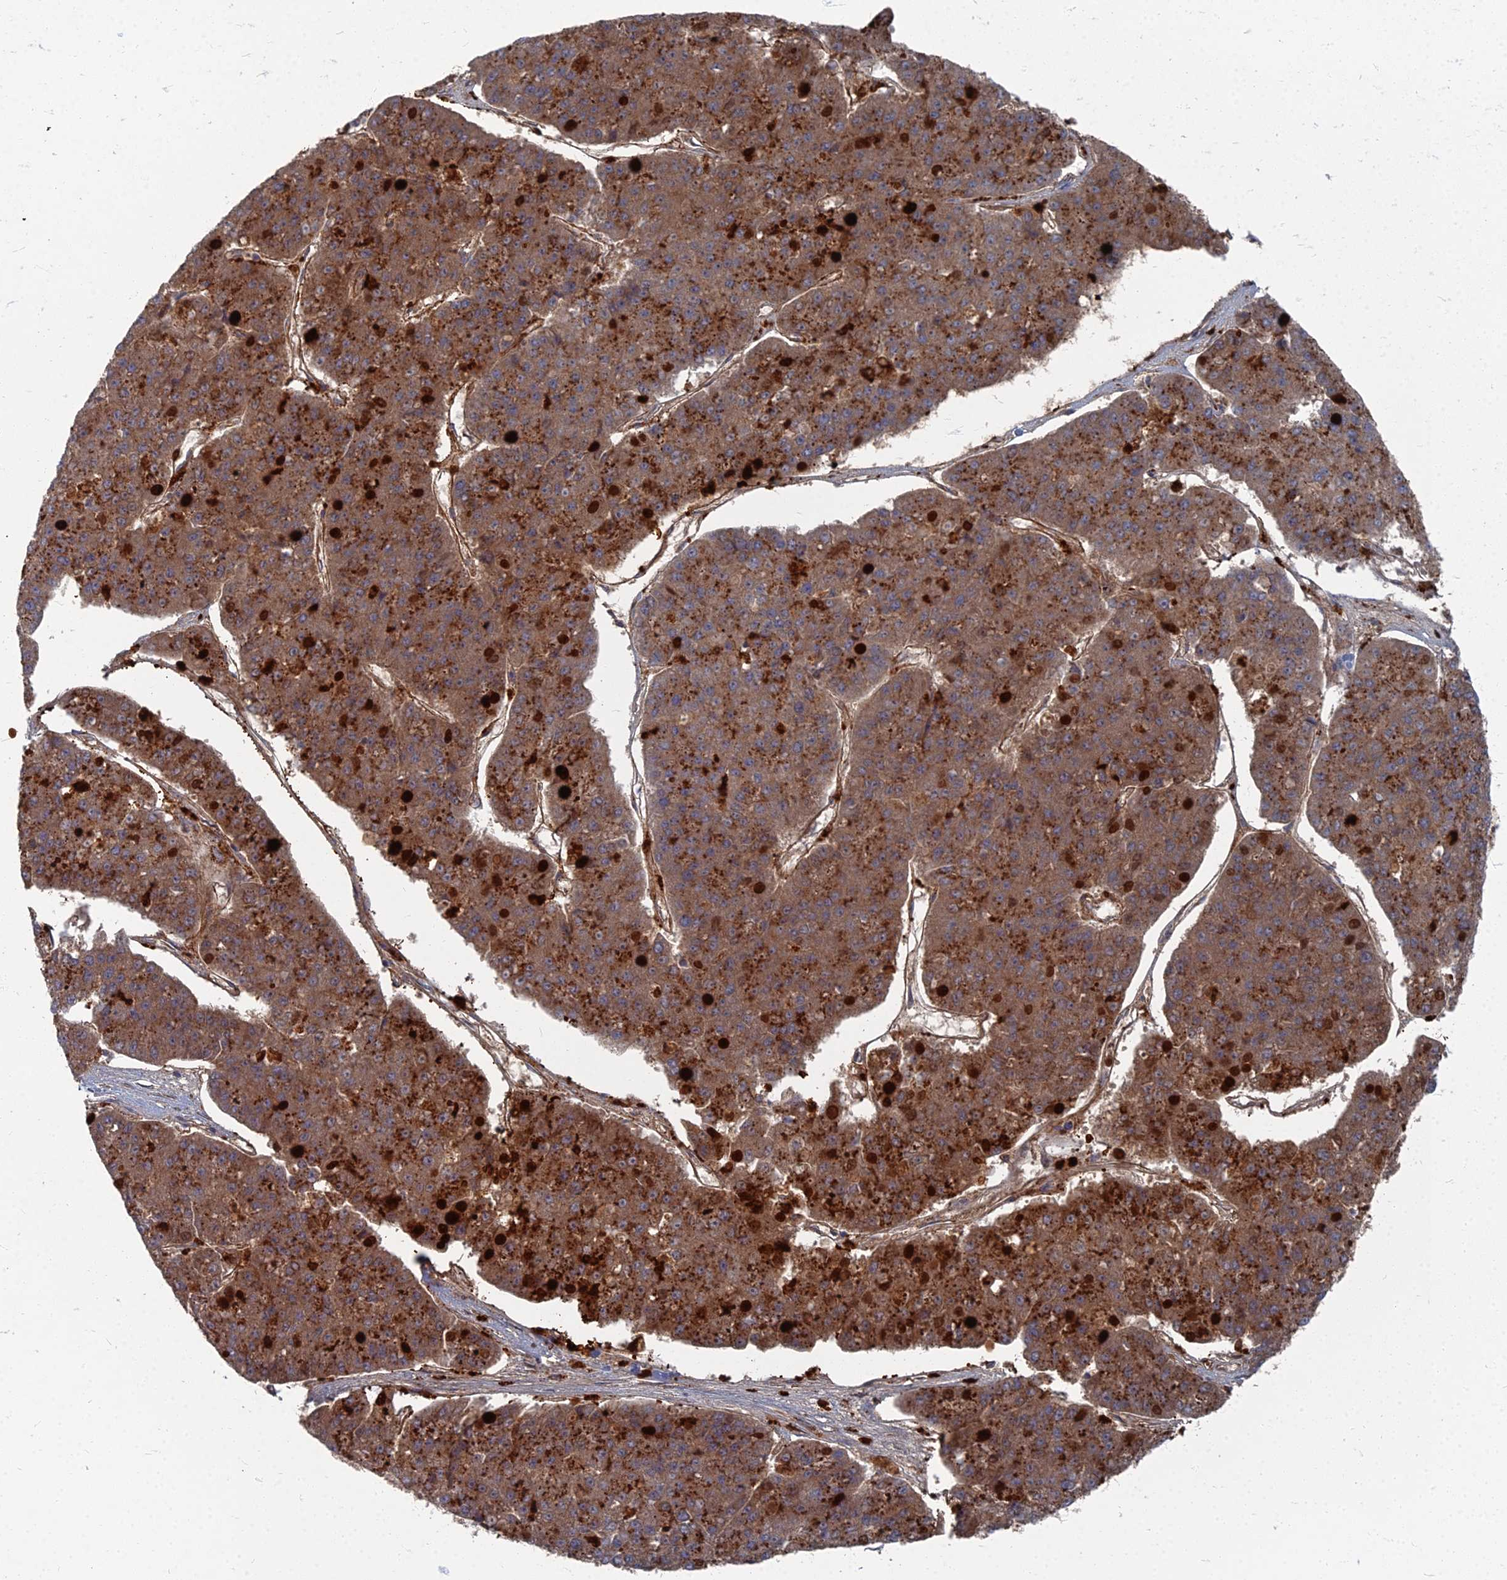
{"staining": {"intensity": "moderate", "quantity": ">75%", "location": "cytoplasmic/membranous"}, "tissue": "pancreatic cancer", "cell_type": "Tumor cells", "image_type": "cancer", "snomed": [{"axis": "morphology", "description": "Adenocarcinoma, NOS"}, {"axis": "topography", "description": "Pancreas"}], "caption": "Pancreatic cancer (adenocarcinoma) stained with immunohistochemistry shows moderate cytoplasmic/membranous expression in about >75% of tumor cells. The protein is stained brown, and the nuclei are stained in blue (DAB (3,3'-diaminobenzidine) IHC with brightfield microscopy, high magnification).", "gene": "PPCDC", "patient": {"sex": "male", "age": 50}}